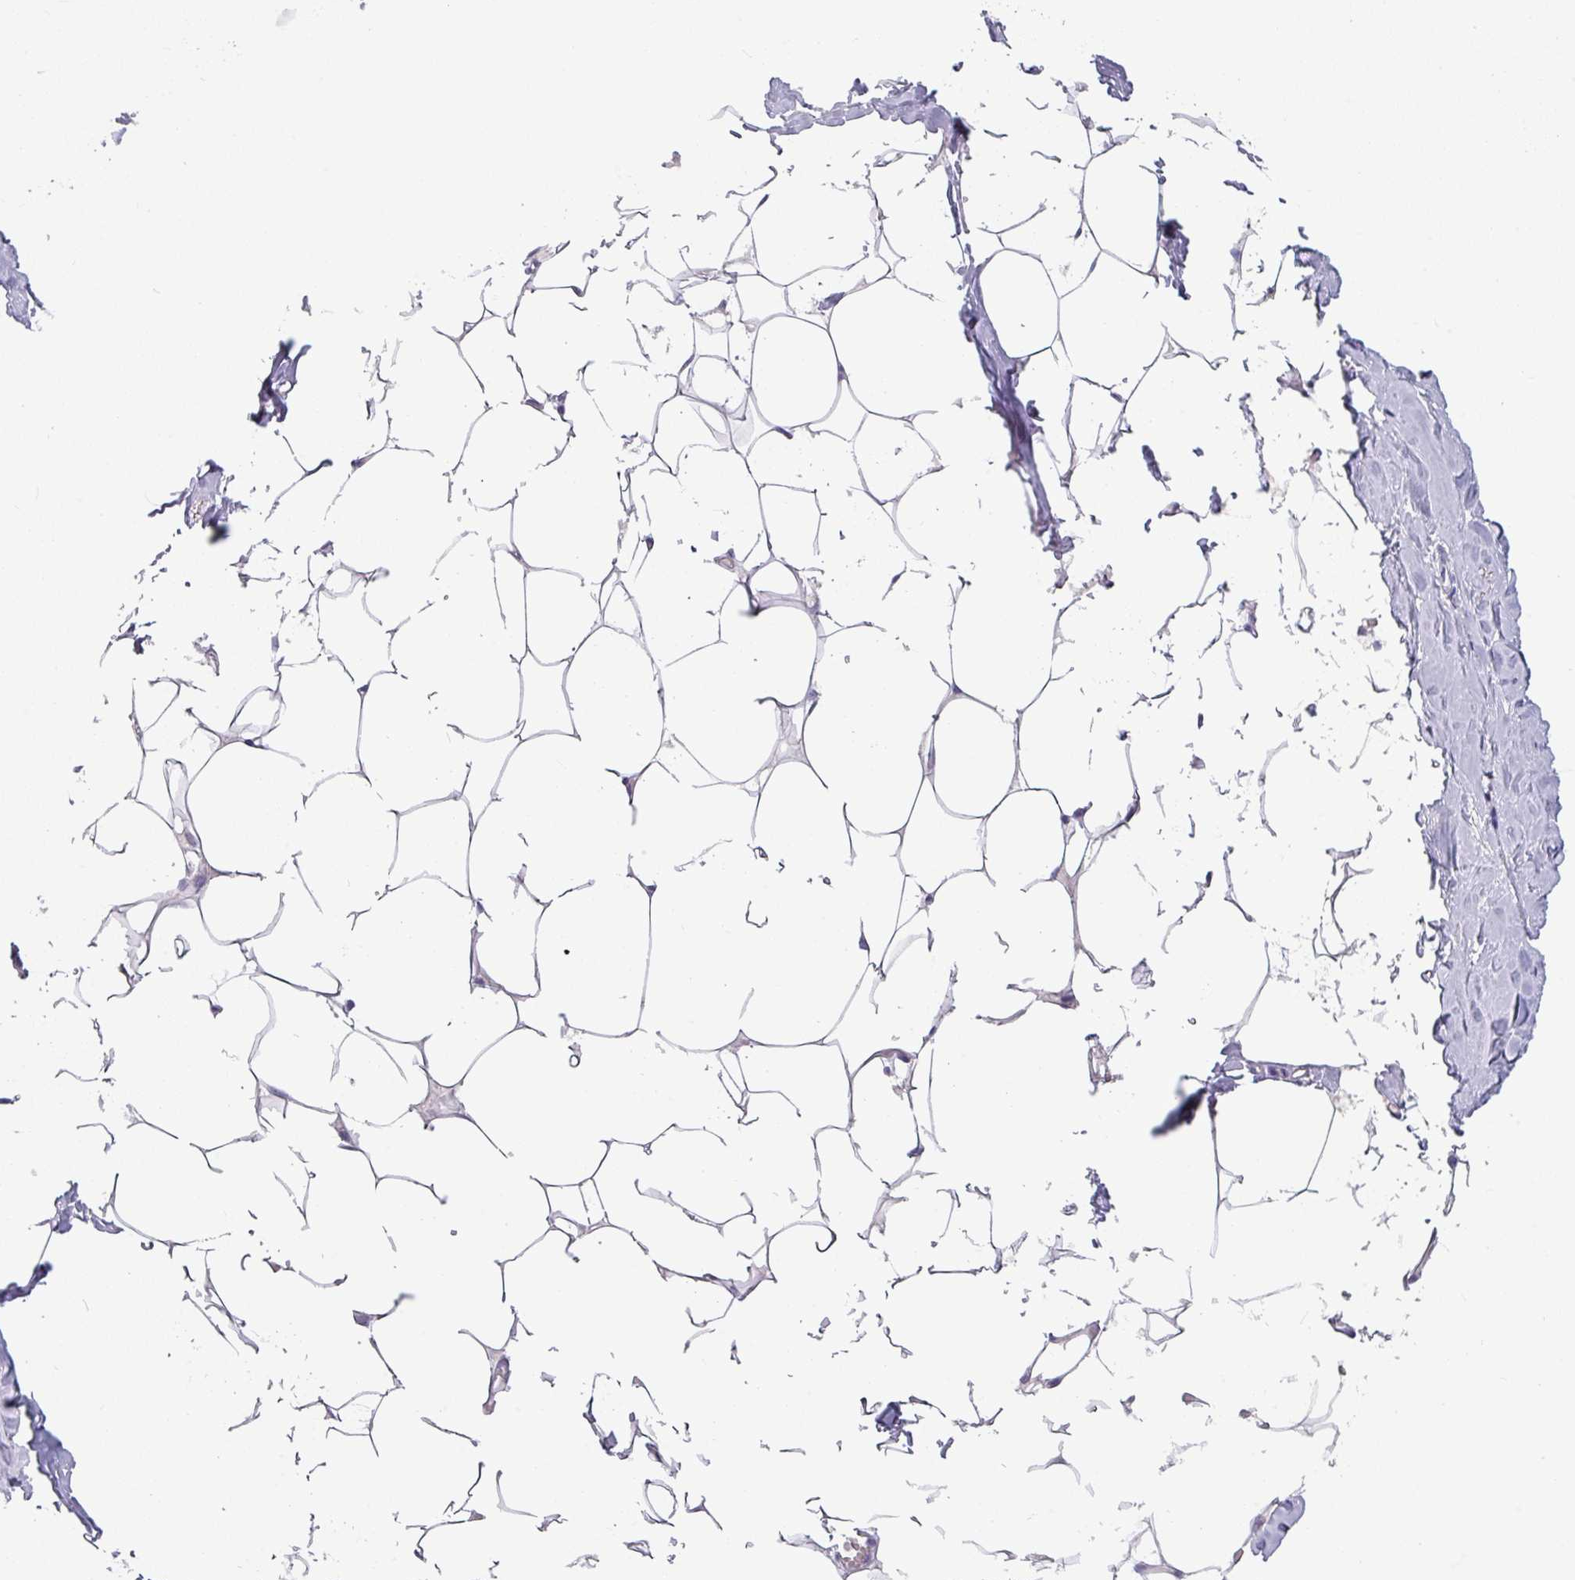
{"staining": {"intensity": "negative", "quantity": "none", "location": "none"}, "tissue": "breast", "cell_type": "Adipocytes", "image_type": "normal", "snomed": [{"axis": "morphology", "description": "Normal tissue, NOS"}, {"axis": "topography", "description": "Breast"}], "caption": "The image demonstrates no significant expression in adipocytes of breast. (Stains: DAB (3,3'-diaminobenzidine) immunohistochemistry (IHC) with hematoxylin counter stain, Microscopy: brightfield microscopy at high magnification).", "gene": "SLC26A9", "patient": {"sex": "female", "age": 27}}